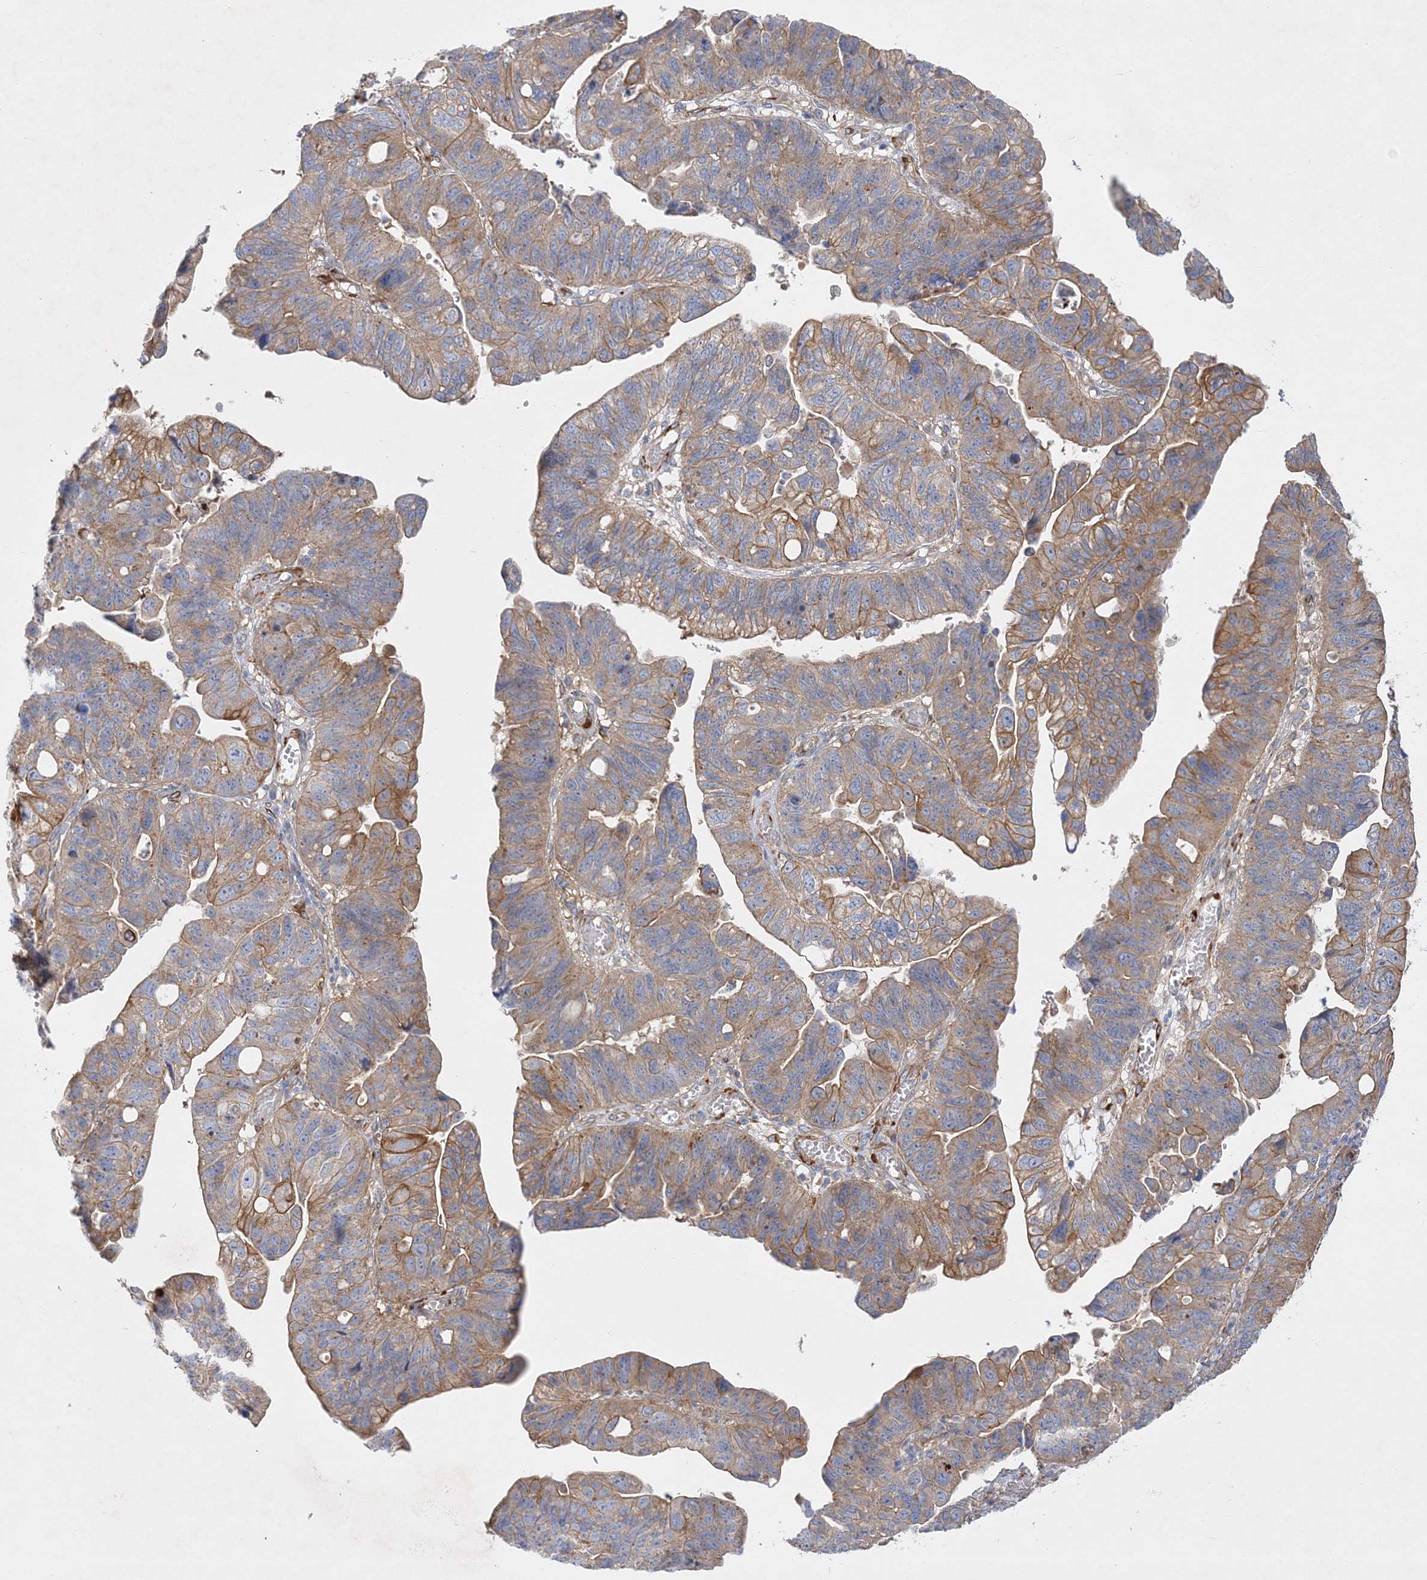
{"staining": {"intensity": "moderate", "quantity": "25%-75%", "location": "cytoplasmic/membranous"}, "tissue": "stomach cancer", "cell_type": "Tumor cells", "image_type": "cancer", "snomed": [{"axis": "morphology", "description": "Adenocarcinoma, NOS"}, {"axis": "topography", "description": "Stomach"}], "caption": "An immunohistochemistry micrograph of tumor tissue is shown. Protein staining in brown highlights moderate cytoplasmic/membranous positivity in stomach adenocarcinoma within tumor cells.", "gene": "ZFYVE16", "patient": {"sex": "male", "age": 59}}